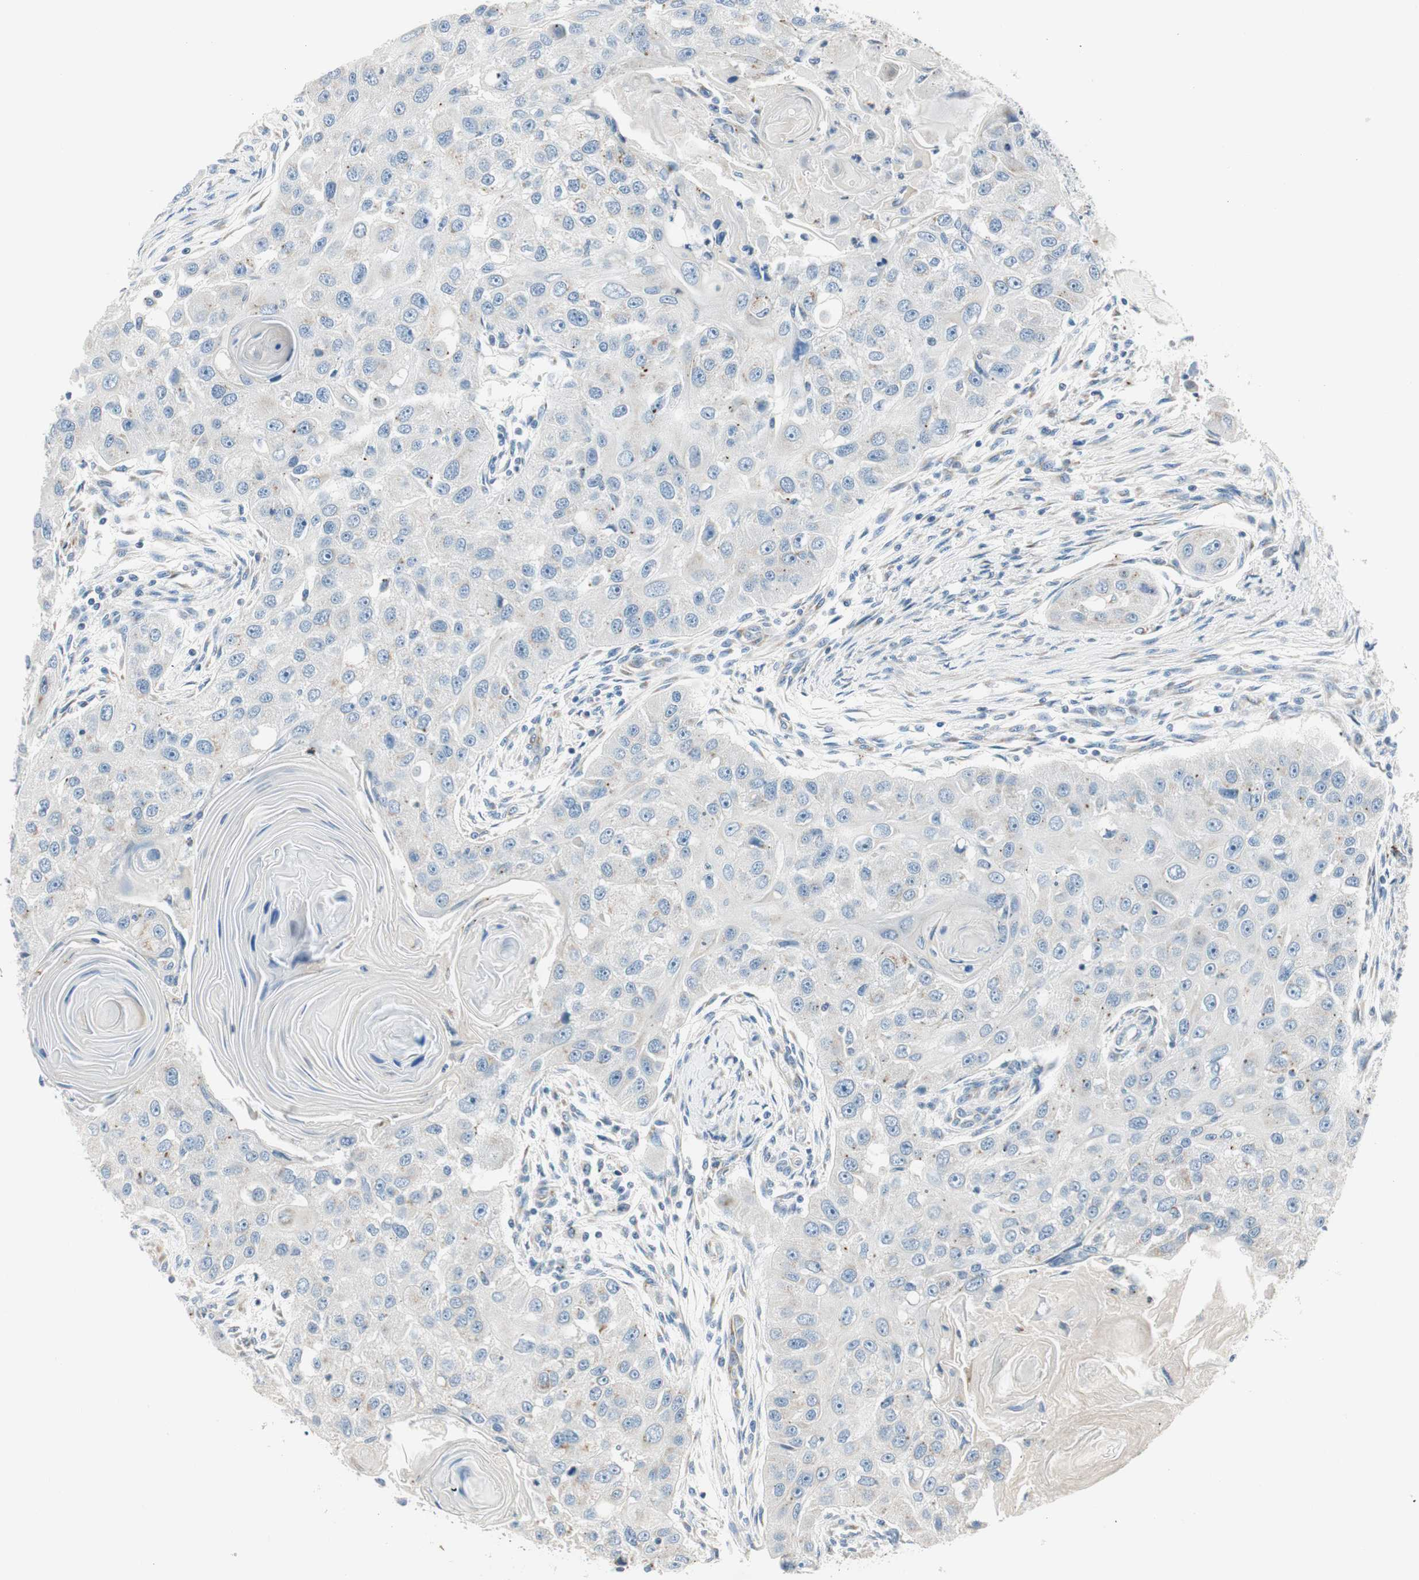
{"staining": {"intensity": "negative", "quantity": "none", "location": "none"}, "tissue": "head and neck cancer", "cell_type": "Tumor cells", "image_type": "cancer", "snomed": [{"axis": "morphology", "description": "Normal tissue, NOS"}, {"axis": "morphology", "description": "Squamous cell carcinoma, NOS"}, {"axis": "topography", "description": "Skeletal muscle"}, {"axis": "topography", "description": "Head-Neck"}], "caption": "A histopathology image of head and neck cancer stained for a protein demonstrates no brown staining in tumor cells.", "gene": "TMF1", "patient": {"sex": "male", "age": 51}}